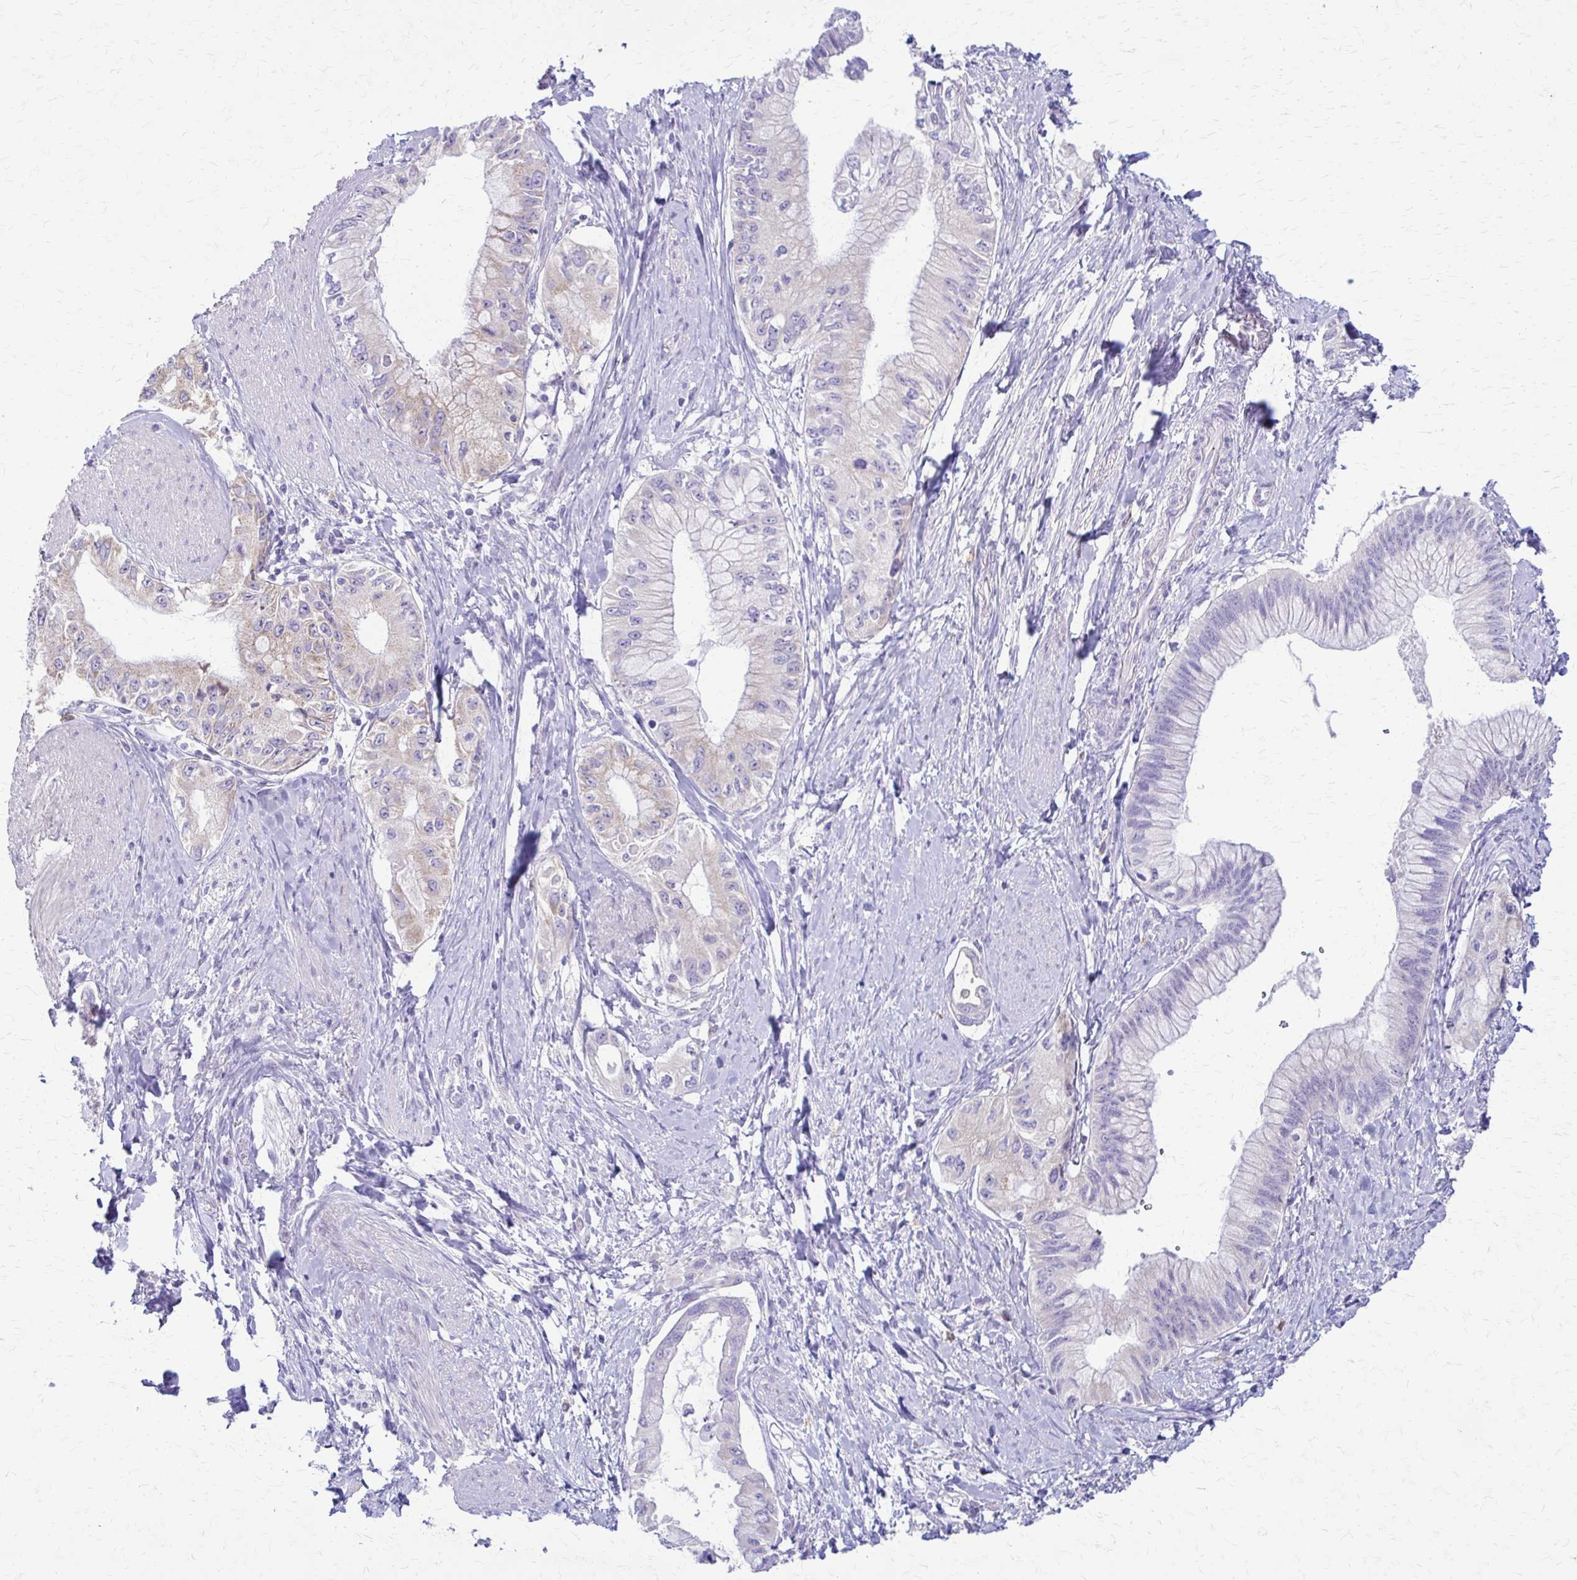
{"staining": {"intensity": "negative", "quantity": "none", "location": "none"}, "tissue": "pancreatic cancer", "cell_type": "Tumor cells", "image_type": "cancer", "snomed": [{"axis": "morphology", "description": "Adenocarcinoma, NOS"}, {"axis": "topography", "description": "Pancreas"}], "caption": "Micrograph shows no protein expression in tumor cells of pancreatic cancer tissue. The staining is performed using DAB brown chromogen with nuclei counter-stained in using hematoxylin.", "gene": "SAMD13", "patient": {"sex": "male", "age": 48}}